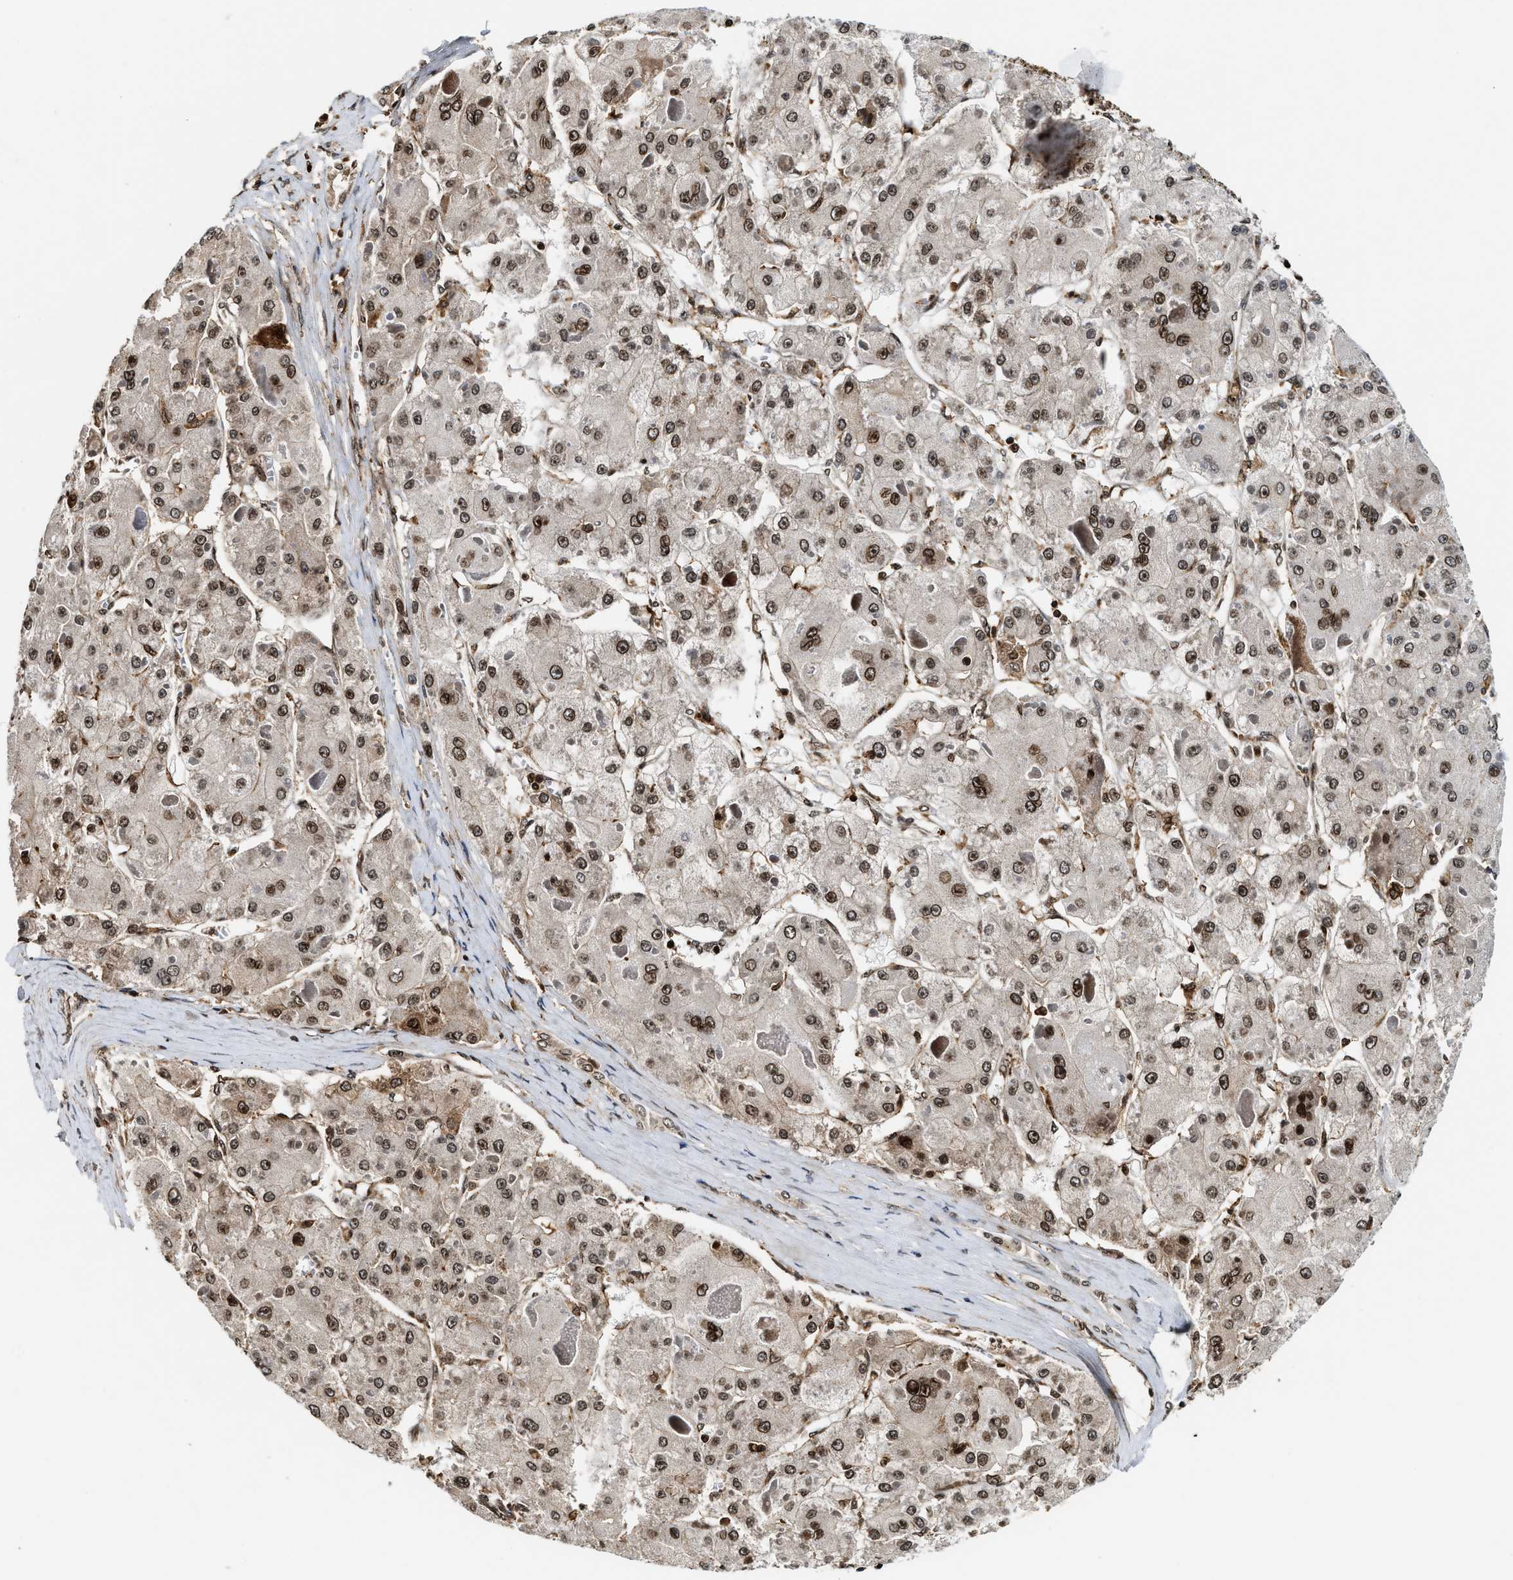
{"staining": {"intensity": "moderate", "quantity": ">75%", "location": "nuclear"}, "tissue": "liver cancer", "cell_type": "Tumor cells", "image_type": "cancer", "snomed": [{"axis": "morphology", "description": "Carcinoma, Hepatocellular, NOS"}, {"axis": "topography", "description": "Liver"}], "caption": "DAB (3,3'-diaminobenzidine) immunohistochemical staining of liver cancer (hepatocellular carcinoma) shows moderate nuclear protein staining in about >75% of tumor cells.", "gene": "MDM2", "patient": {"sex": "female", "age": 73}}